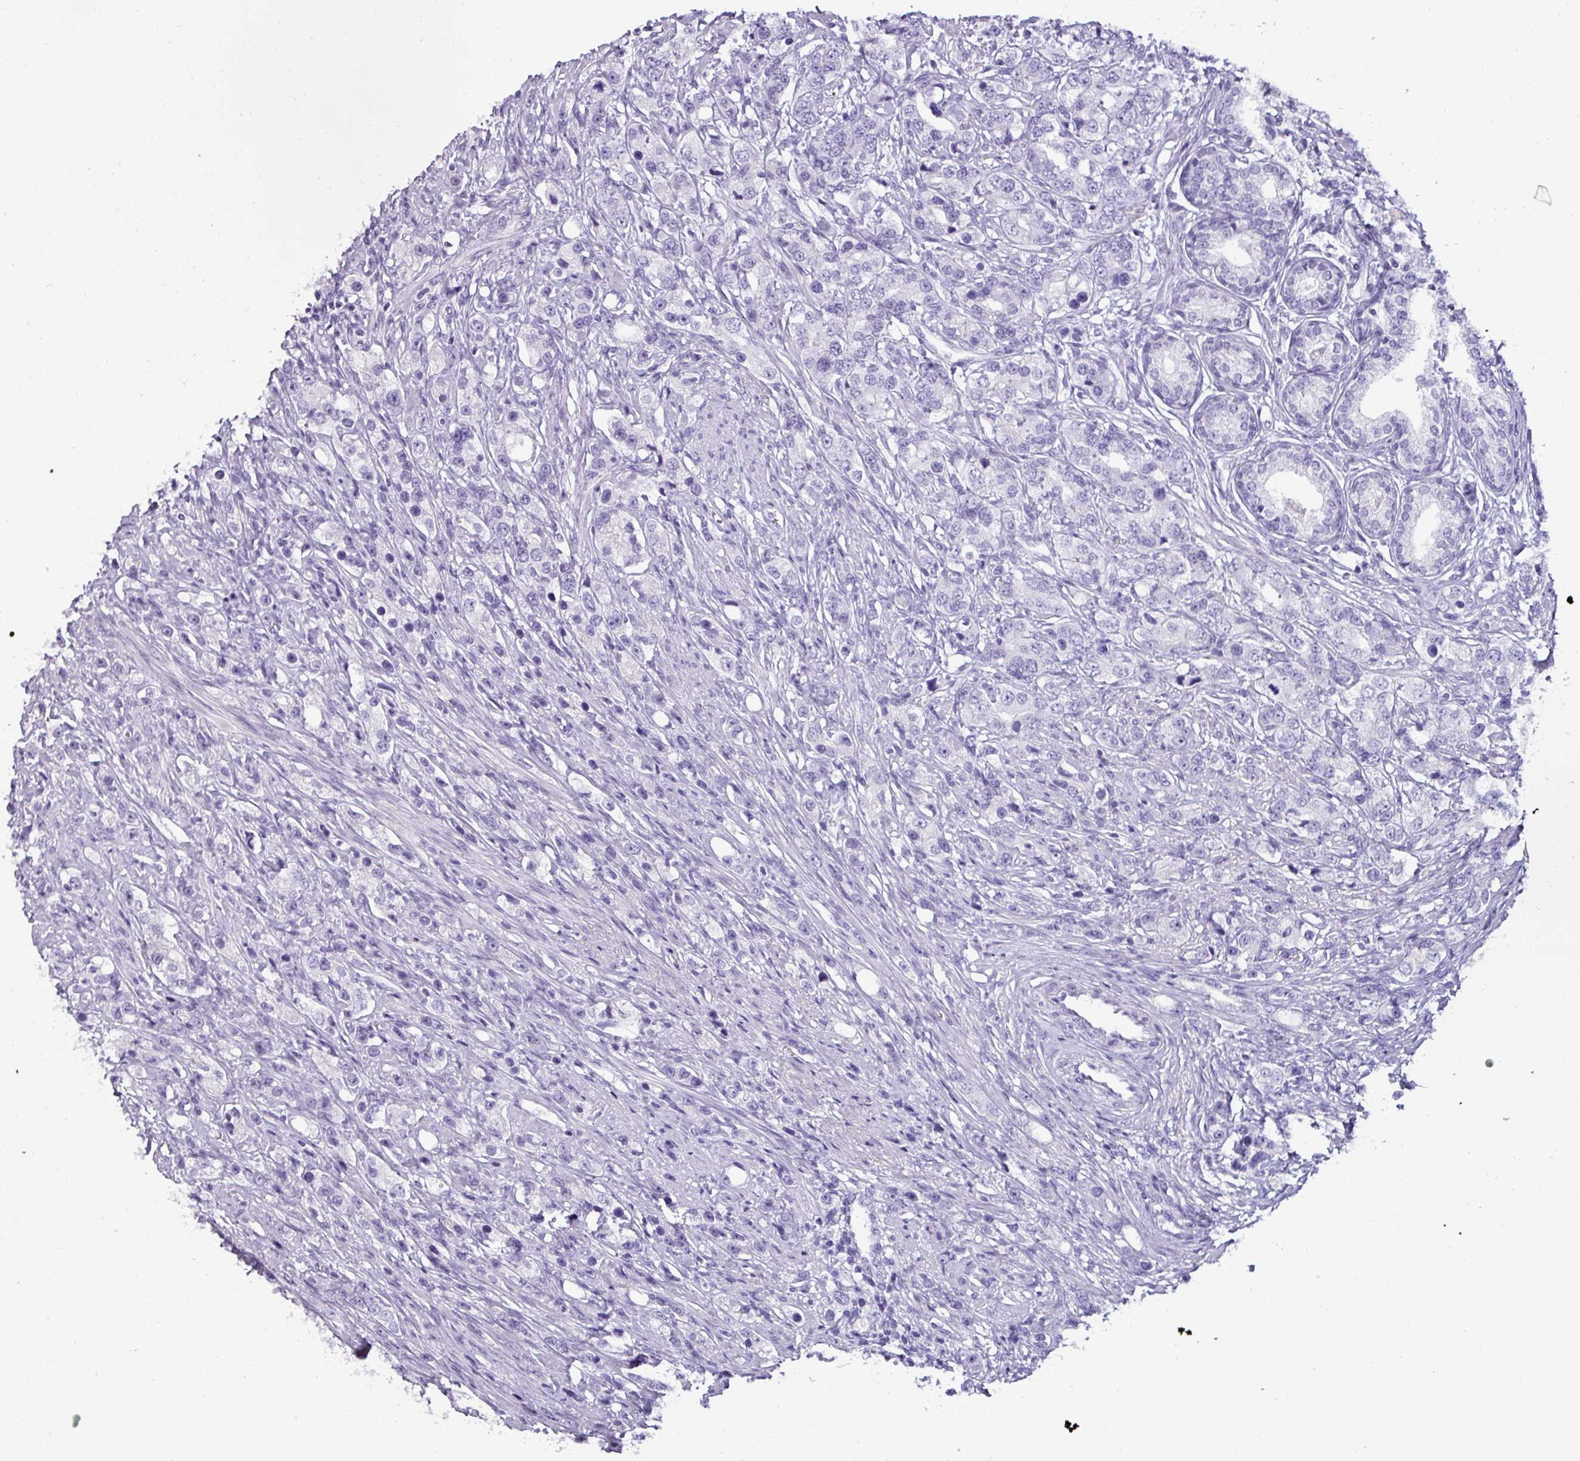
{"staining": {"intensity": "negative", "quantity": "none", "location": "none"}, "tissue": "prostate cancer", "cell_type": "Tumor cells", "image_type": "cancer", "snomed": [{"axis": "morphology", "description": "Adenocarcinoma, High grade"}, {"axis": "topography", "description": "Prostate"}], "caption": "This is a image of immunohistochemistry (IHC) staining of prostate cancer, which shows no positivity in tumor cells.", "gene": "NAPSA", "patient": {"sex": "male", "age": 63}}